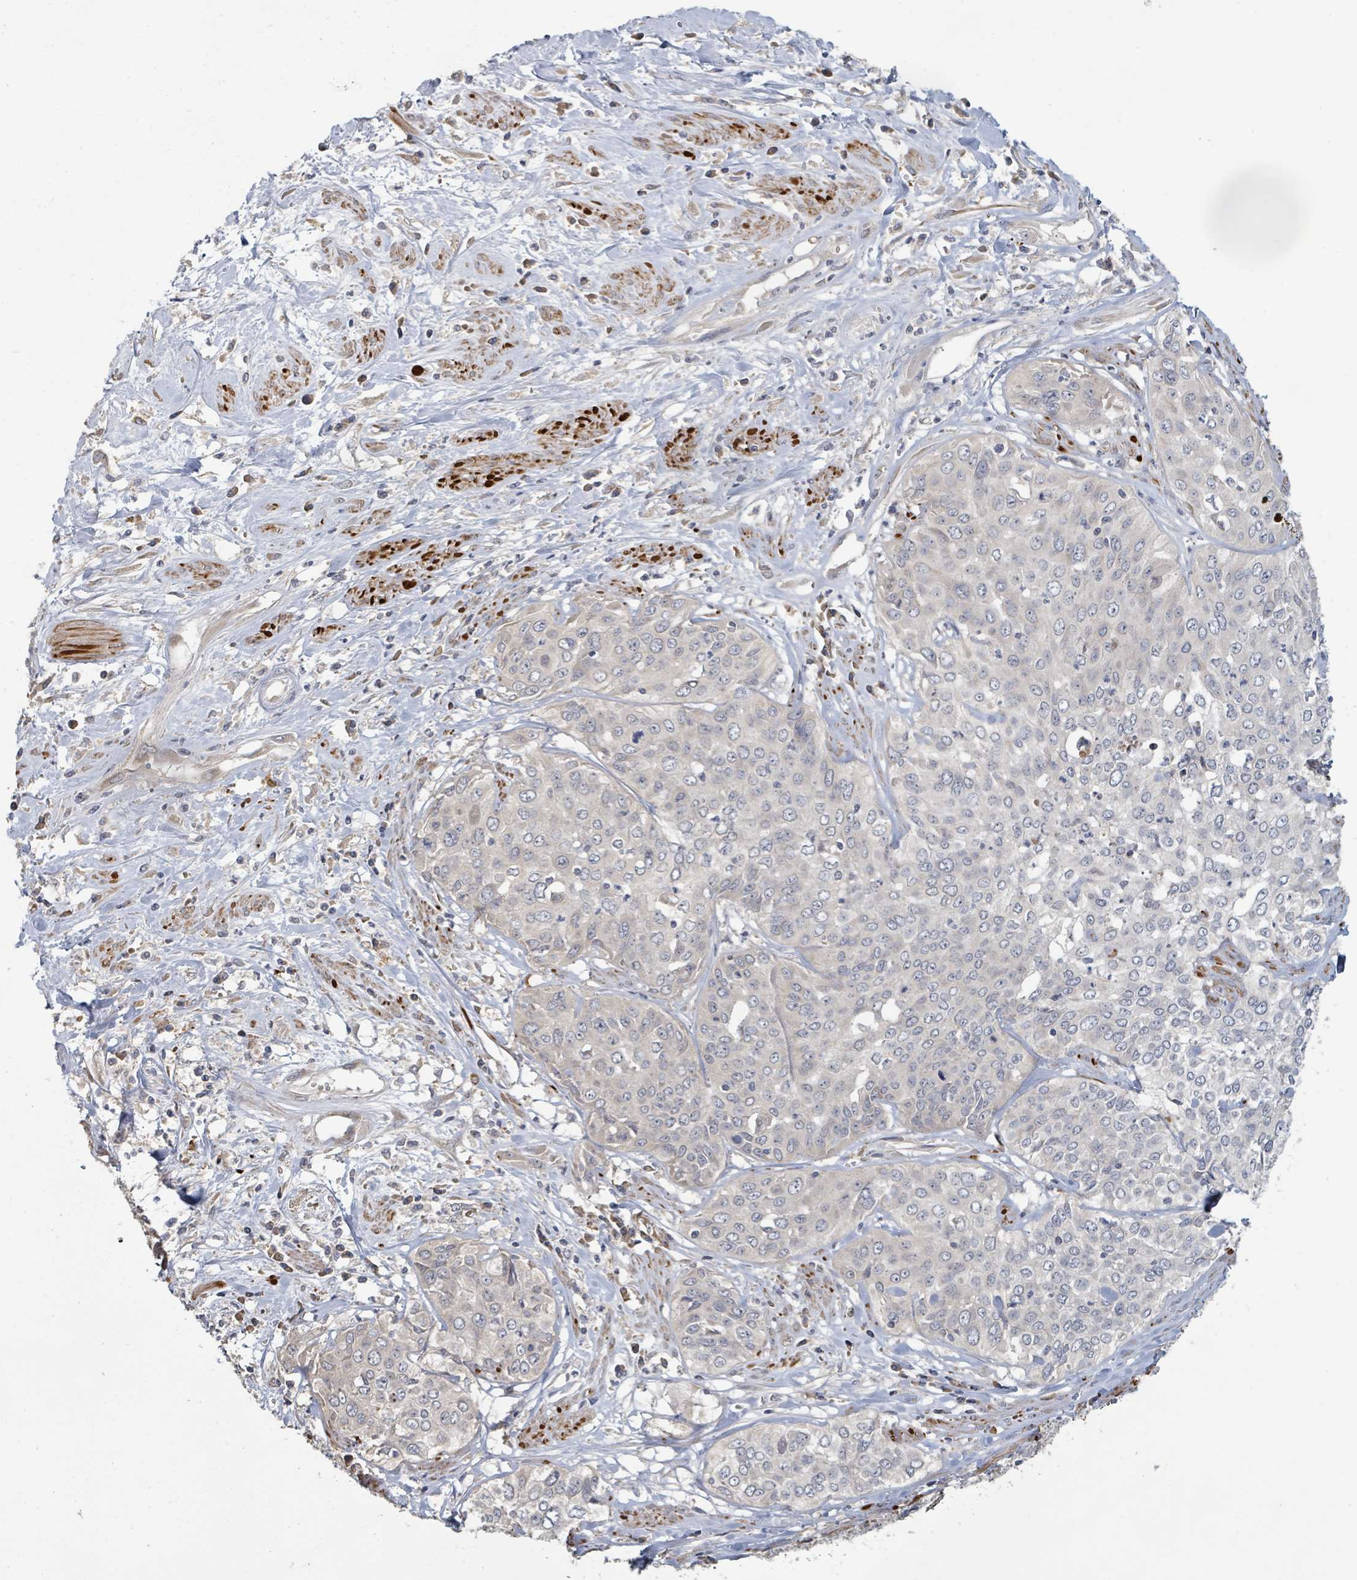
{"staining": {"intensity": "negative", "quantity": "none", "location": "none"}, "tissue": "cervical cancer", "cell_type": "Tumor cells", "image_type": "cancer", "snomed": [{"axis": "morphology", "description": "Squamous cell carcinoma, NOS"}, {"axis": "topography", "description": "Cervix"}], "caption": "Tumor cells are negative for protein expression in human cervical squamous cell carcinoma.", "gene": "KCNS2", "patient": {"sex": "female", "age": 31}}